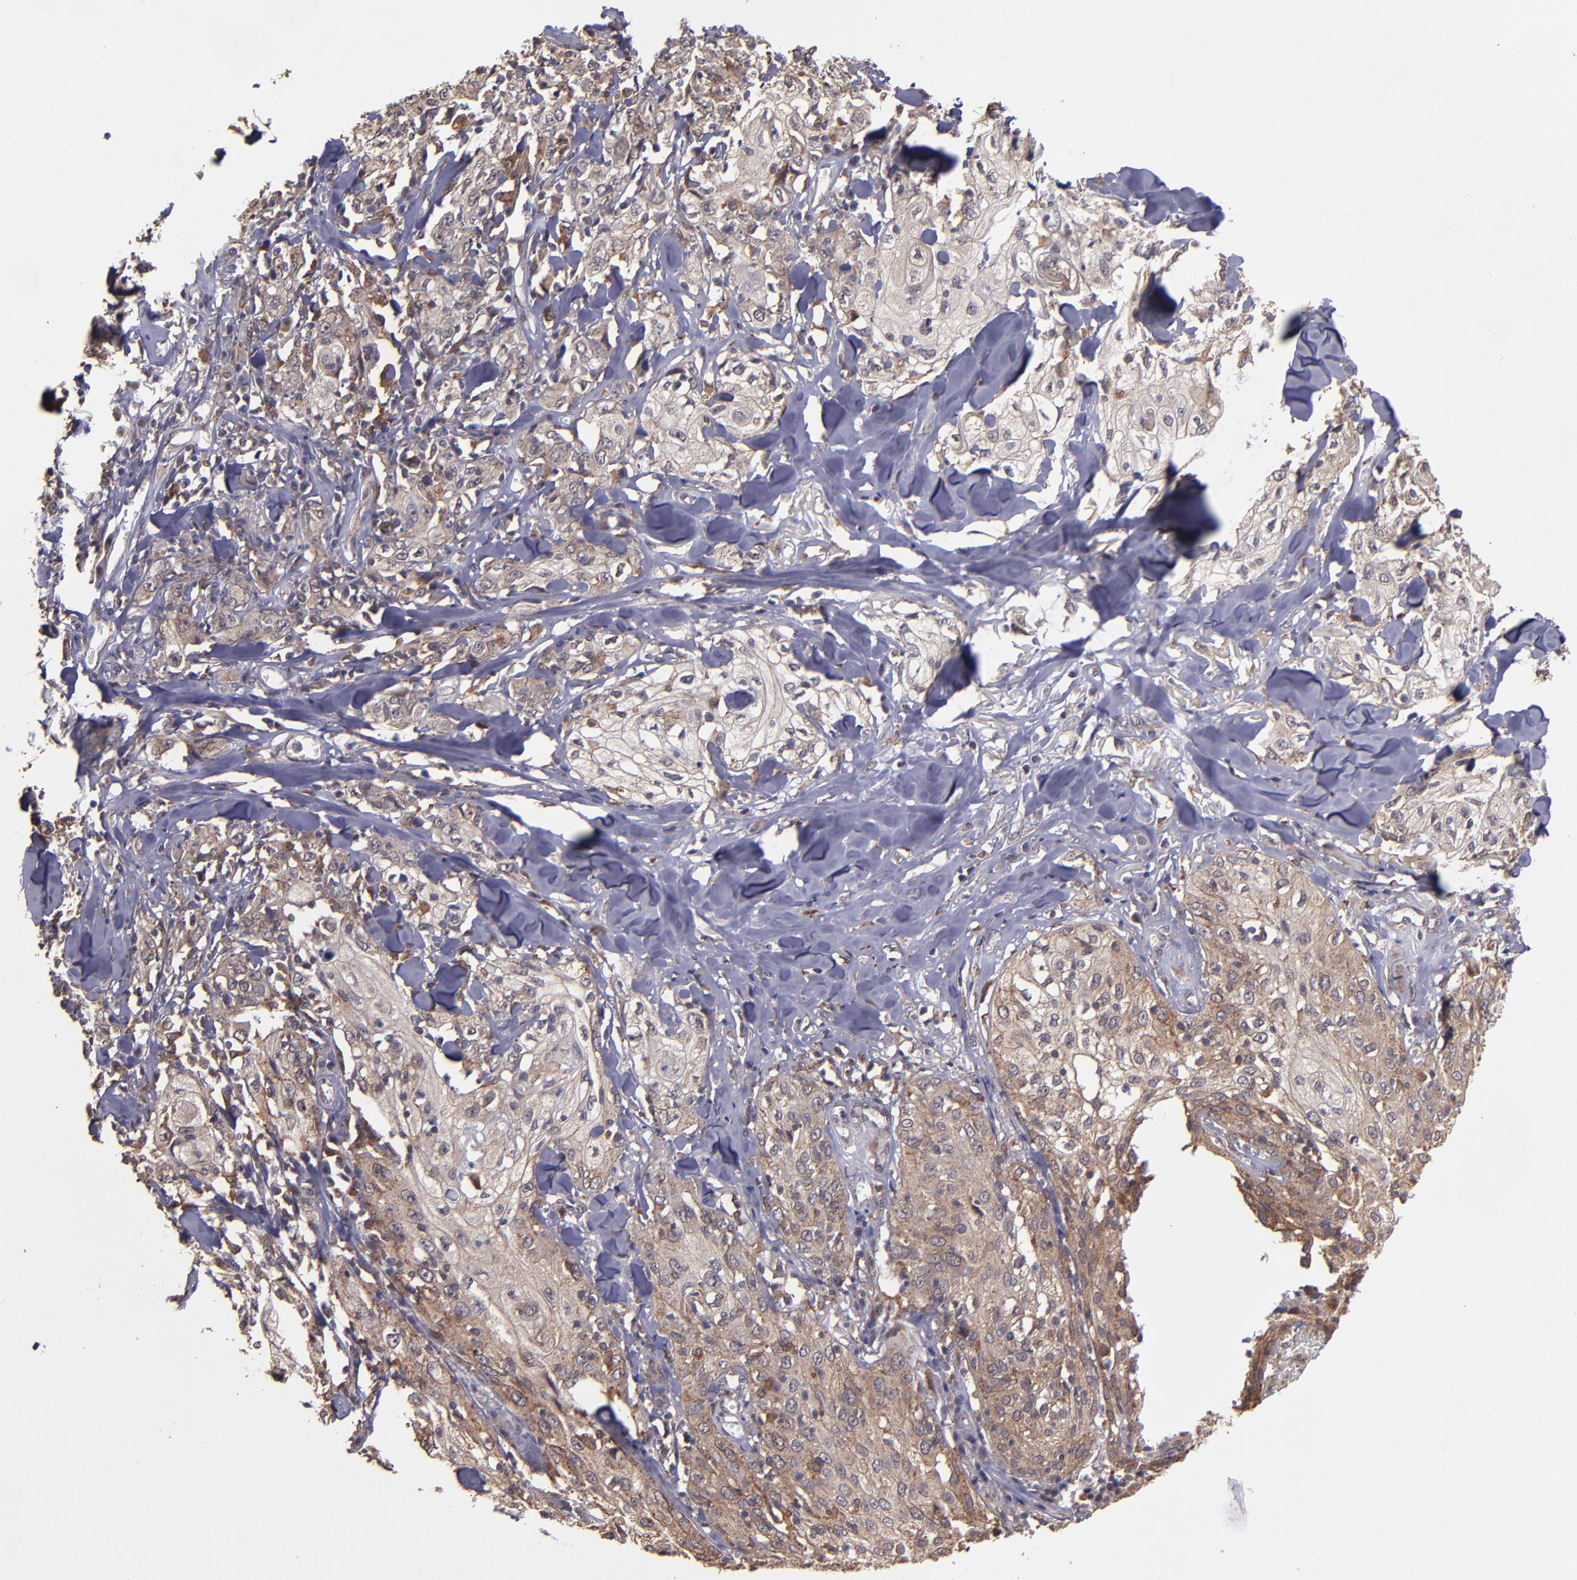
{"staining": {"intensity": "weak", "quantity": "25%-75%", "location": "cytoplasmic/membranous"}, "tissue": "skin cancer", "cell_type": "Tumor cells", "image_type": "cancer", "snomed": [{"axis": "morphology", "description": "Squamous cell carcinoma, NOS"}, {"axis": "topography", "description": "Skin"}], "caption": "This micrograph displays immunohistochemistry (IHC) staining of skin cancer, with low weak cytoplasmic/membranous staining in approximately 25%-75% of tumor cells.", "gene": "SIPA1L1", "patient": {"sex": "male", "age": 65}}